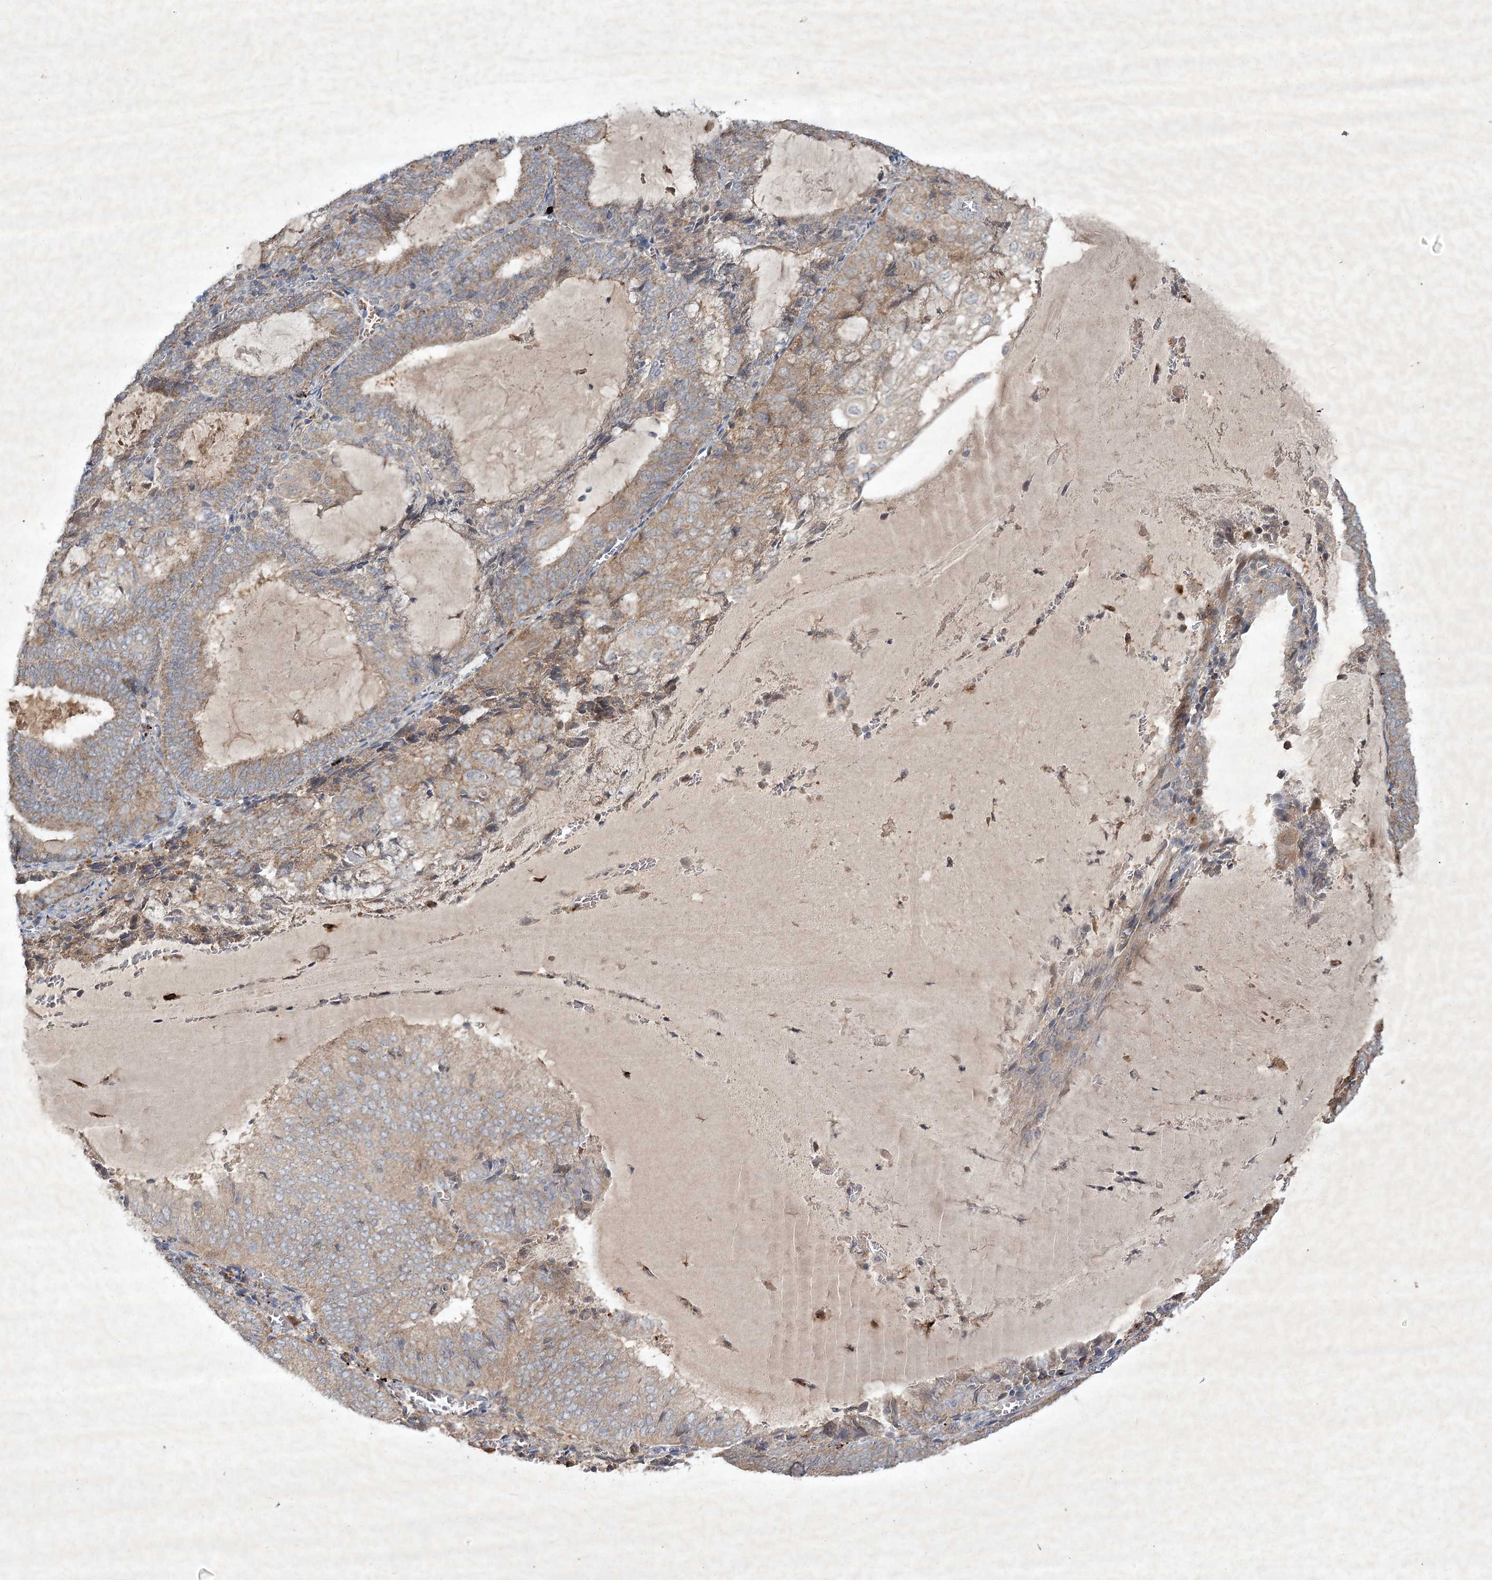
{"staining": {"intensity": "moderate", "quantity": "25%-75%", "location": "cytoplasmic/membranous"}, "tissue": "endometrial cancer", "cell_type": "Tumor cells", "image_type": "cancer", "snomed": [{"axis": "morphology", "description": "Adenocarcinoma, NOS"}, {"axis": "topography", "description": "Endometrium"}], "caption": "Endometrial cancer (adenocarcinoma) stained with a brown dye demonstrates moderate cytoplasmic/membranous positive positivity in about 25%-75% of tumor cells.", "gene": "PYROXD2", "patient": {"sex": "female", "age": 81}}